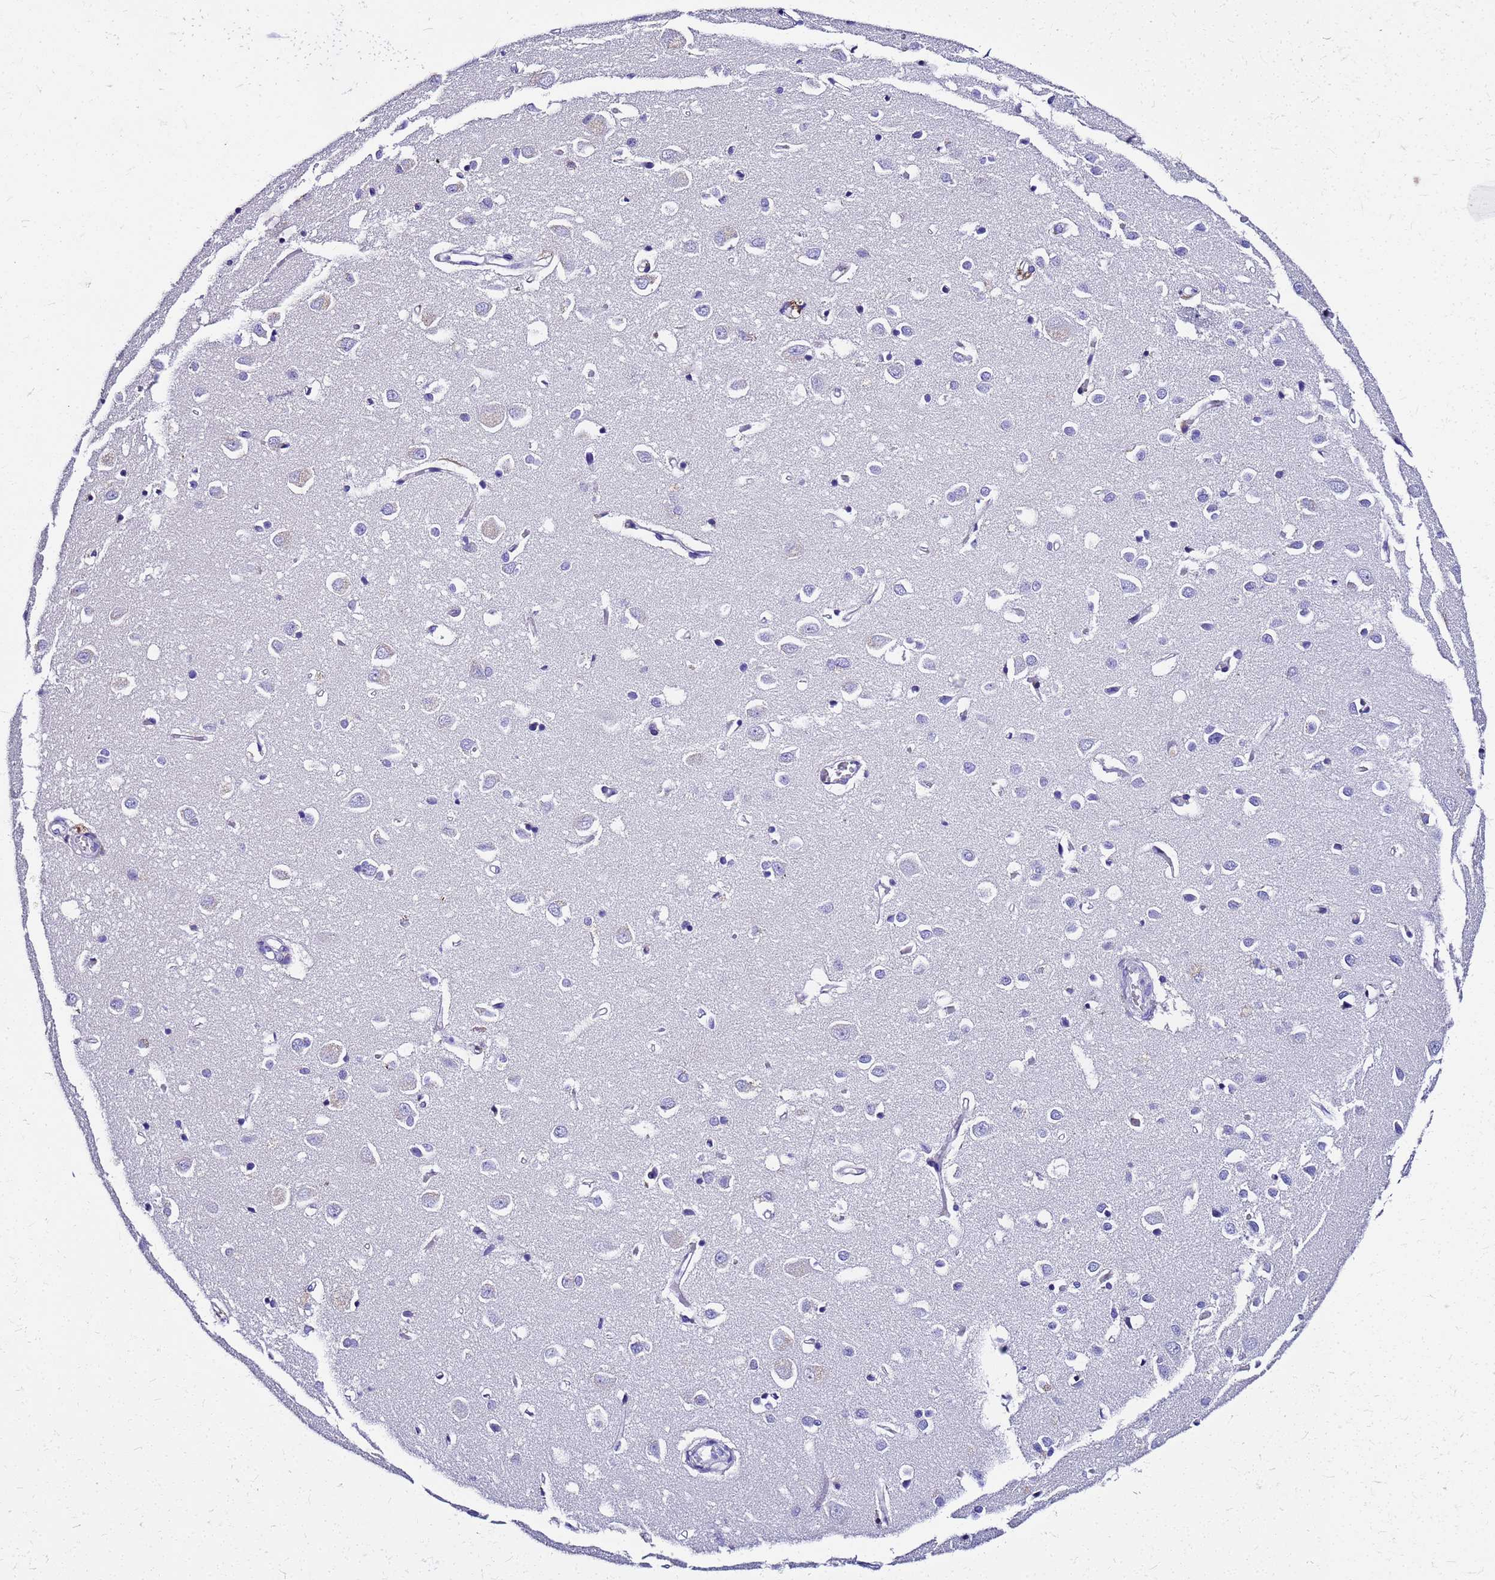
{"staining": {"intensity": "negative", "quantity": "none", "location": "none"}, "tissue": "cerebral cortex", "cell_type": "Endothelial cells", "image_type": "normal", "snomed": [{"axis": "morphology", "description": "Normal tissue, NOS"}, {"axis": "topography", "description": "Cerebral cortex"}], "caption": "Endothelial cells show no significant protein expression in benign cerebral cortex. The staining was performed using DAB (3,3'-diaminobenzidine) to visualize the protein expression in brown, while the nuclei were stained in blue with hematoxylin (Magnification: 20x).", "gene": "SMIM21", "patient": {"sex": "female", "age": 64}}